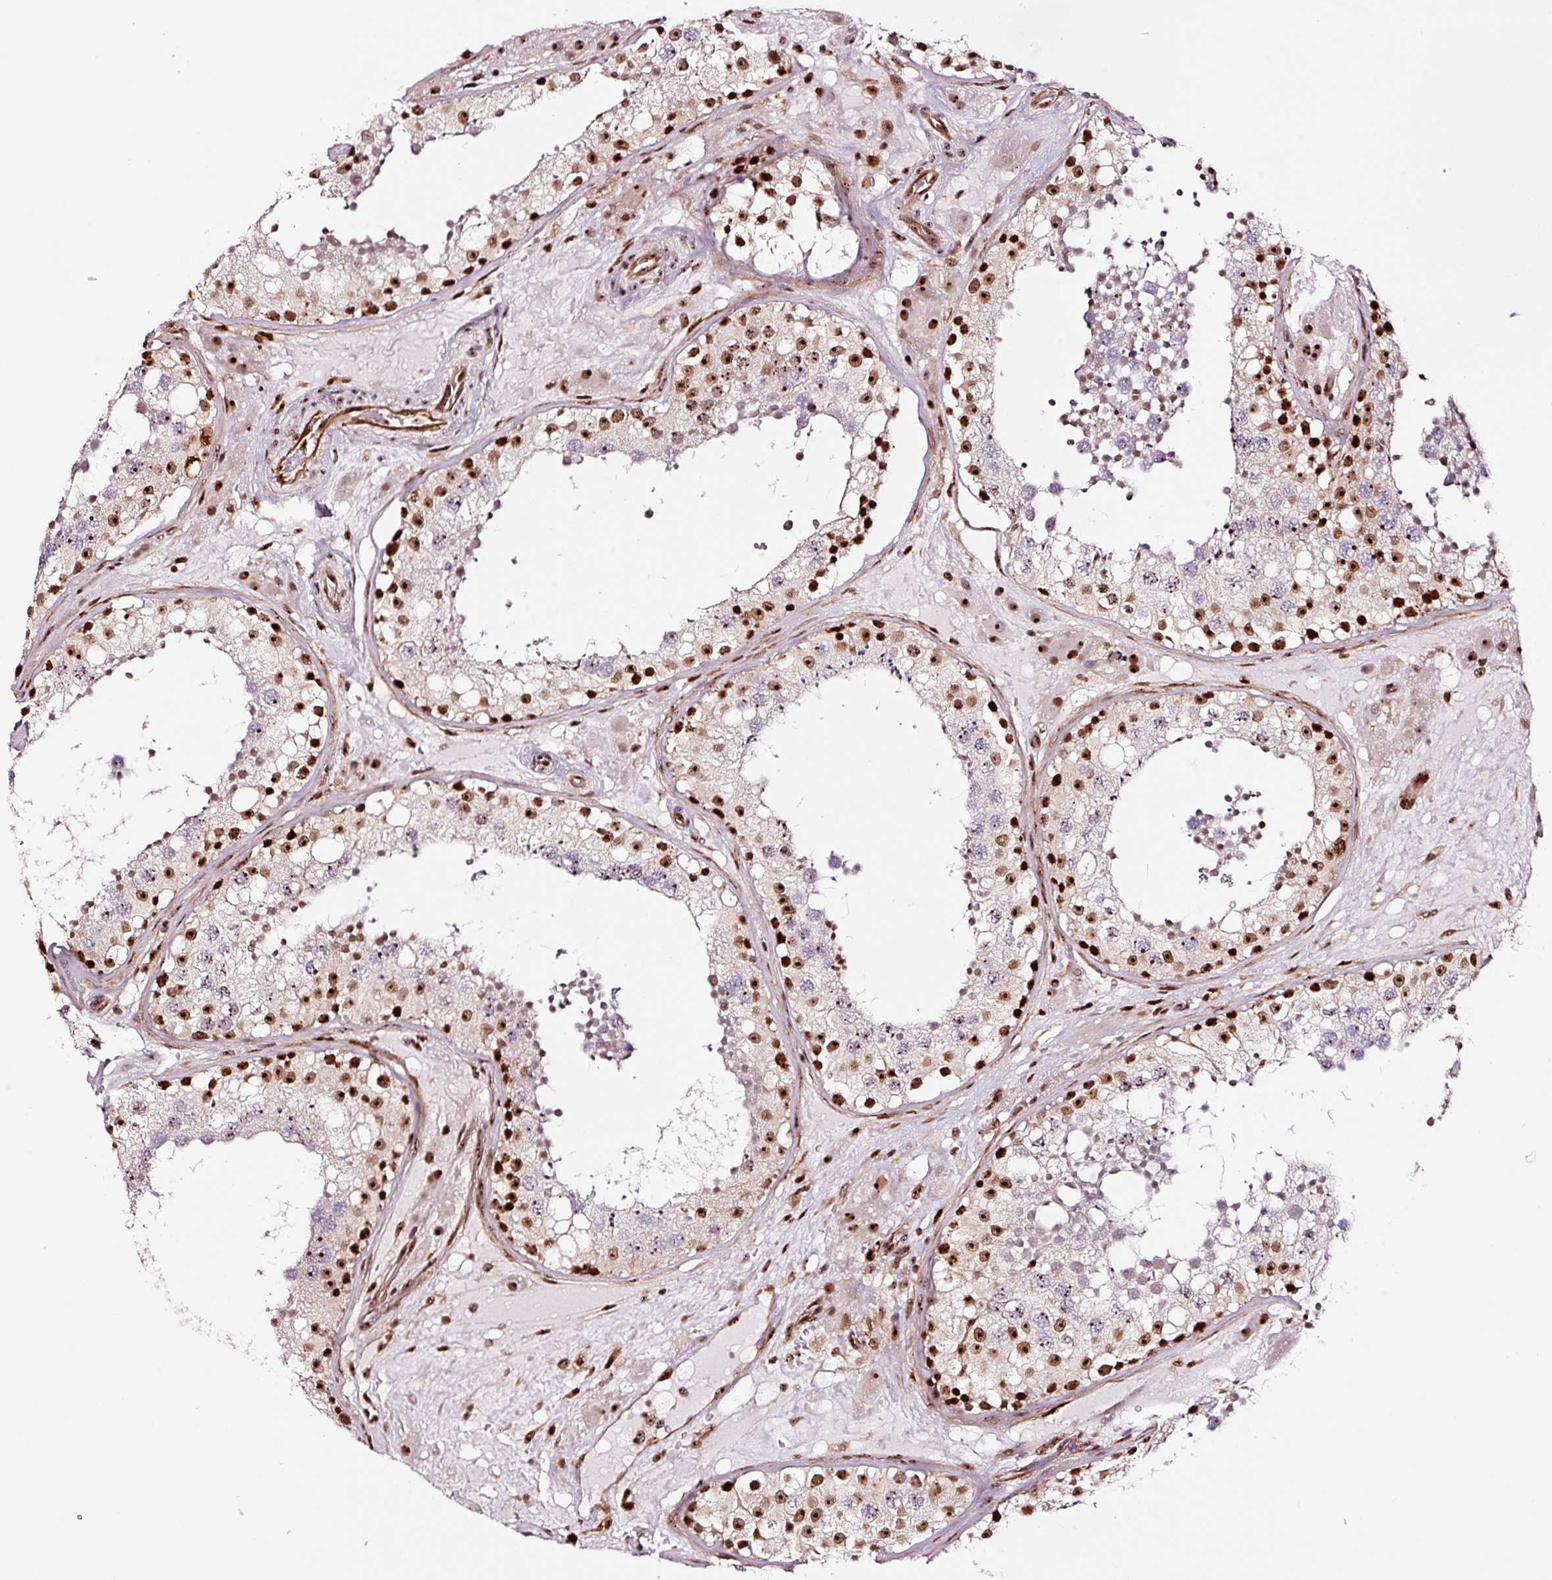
{"staining": {"intensity": "strong", "quantity": ">75%", "location": "nuclear"}, "tissue": "testis", "cell_type": "Cells in seminiferous ducts", "image_type": "normal", "snomed": [{"axis": "morphology", "description": "Normal tissue, NOS"}, {"axis": "topography", "description": "Testis"}], "caption": "Cells in seminiferous ducts display high levels of strong nuclear positivity in approximately >75% of cells in benign human testis. The staining was performed using DAB to visualize the protein expression in brown, while the nuclei were stained in blue with hematoxylin (Magnification: 20x).", "gene": "GNL3", "patient": {"sex": "male", "age": 26}}